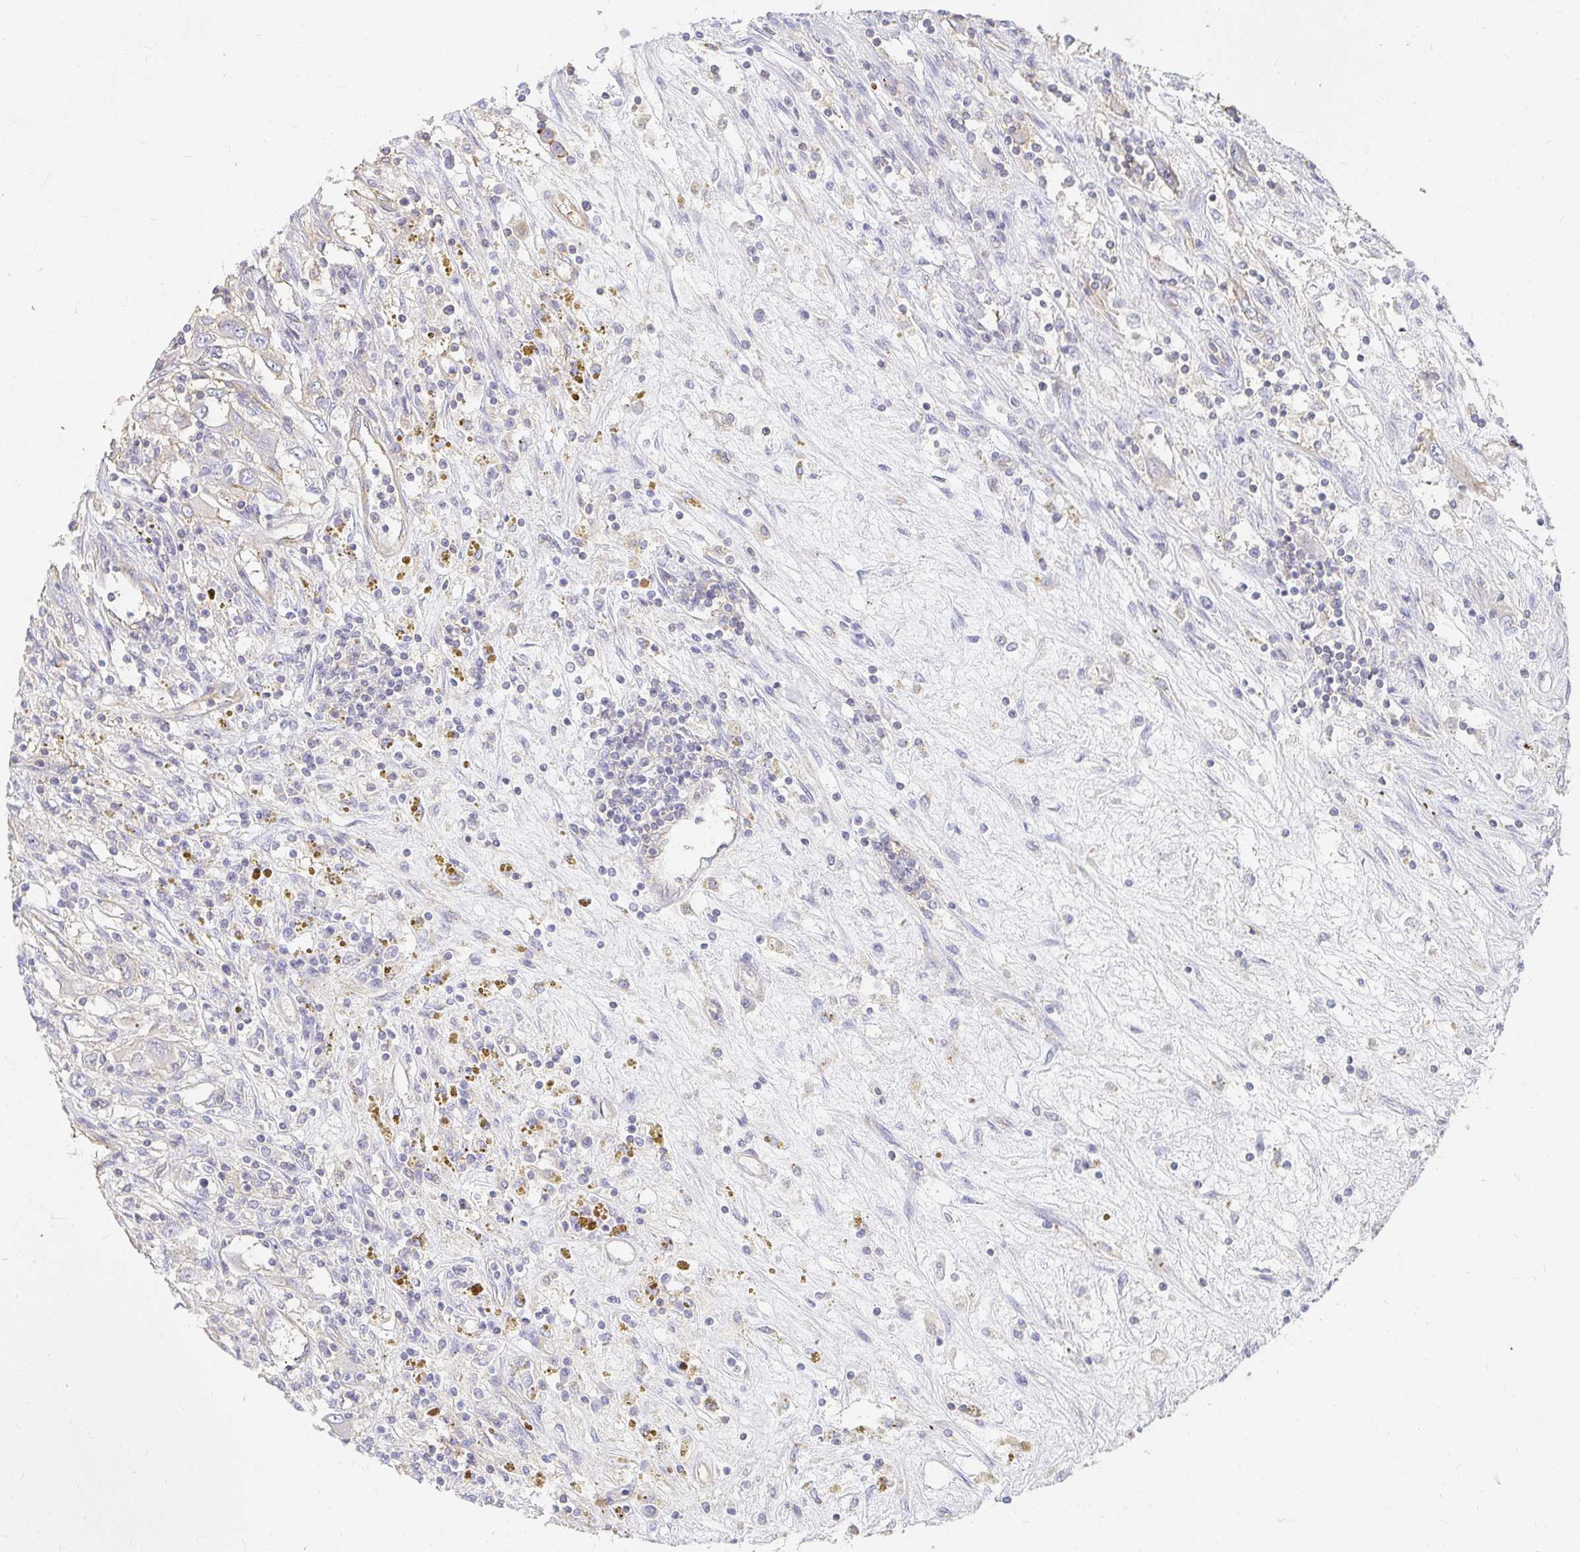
{"staining": {"intensity": "negative", "quantity": "none", "location": "none"}, "tissue": "renal cancer", "cell_type": "Tumor cells", "image_type": "cancer", "snomed": [{"axis": "morphology", "description": "Adenocarcinoma, NOS"}, {"axis": "topography", "description": "Kidney"}], "caption": "A high-resolution photomicrograph shows IHC staining of renal adenocarcinoma, which demonstrates no significant positivity in tumor cells.", "gene": "TSPAN19", "patient": {"sex": "female", "age": 67}}